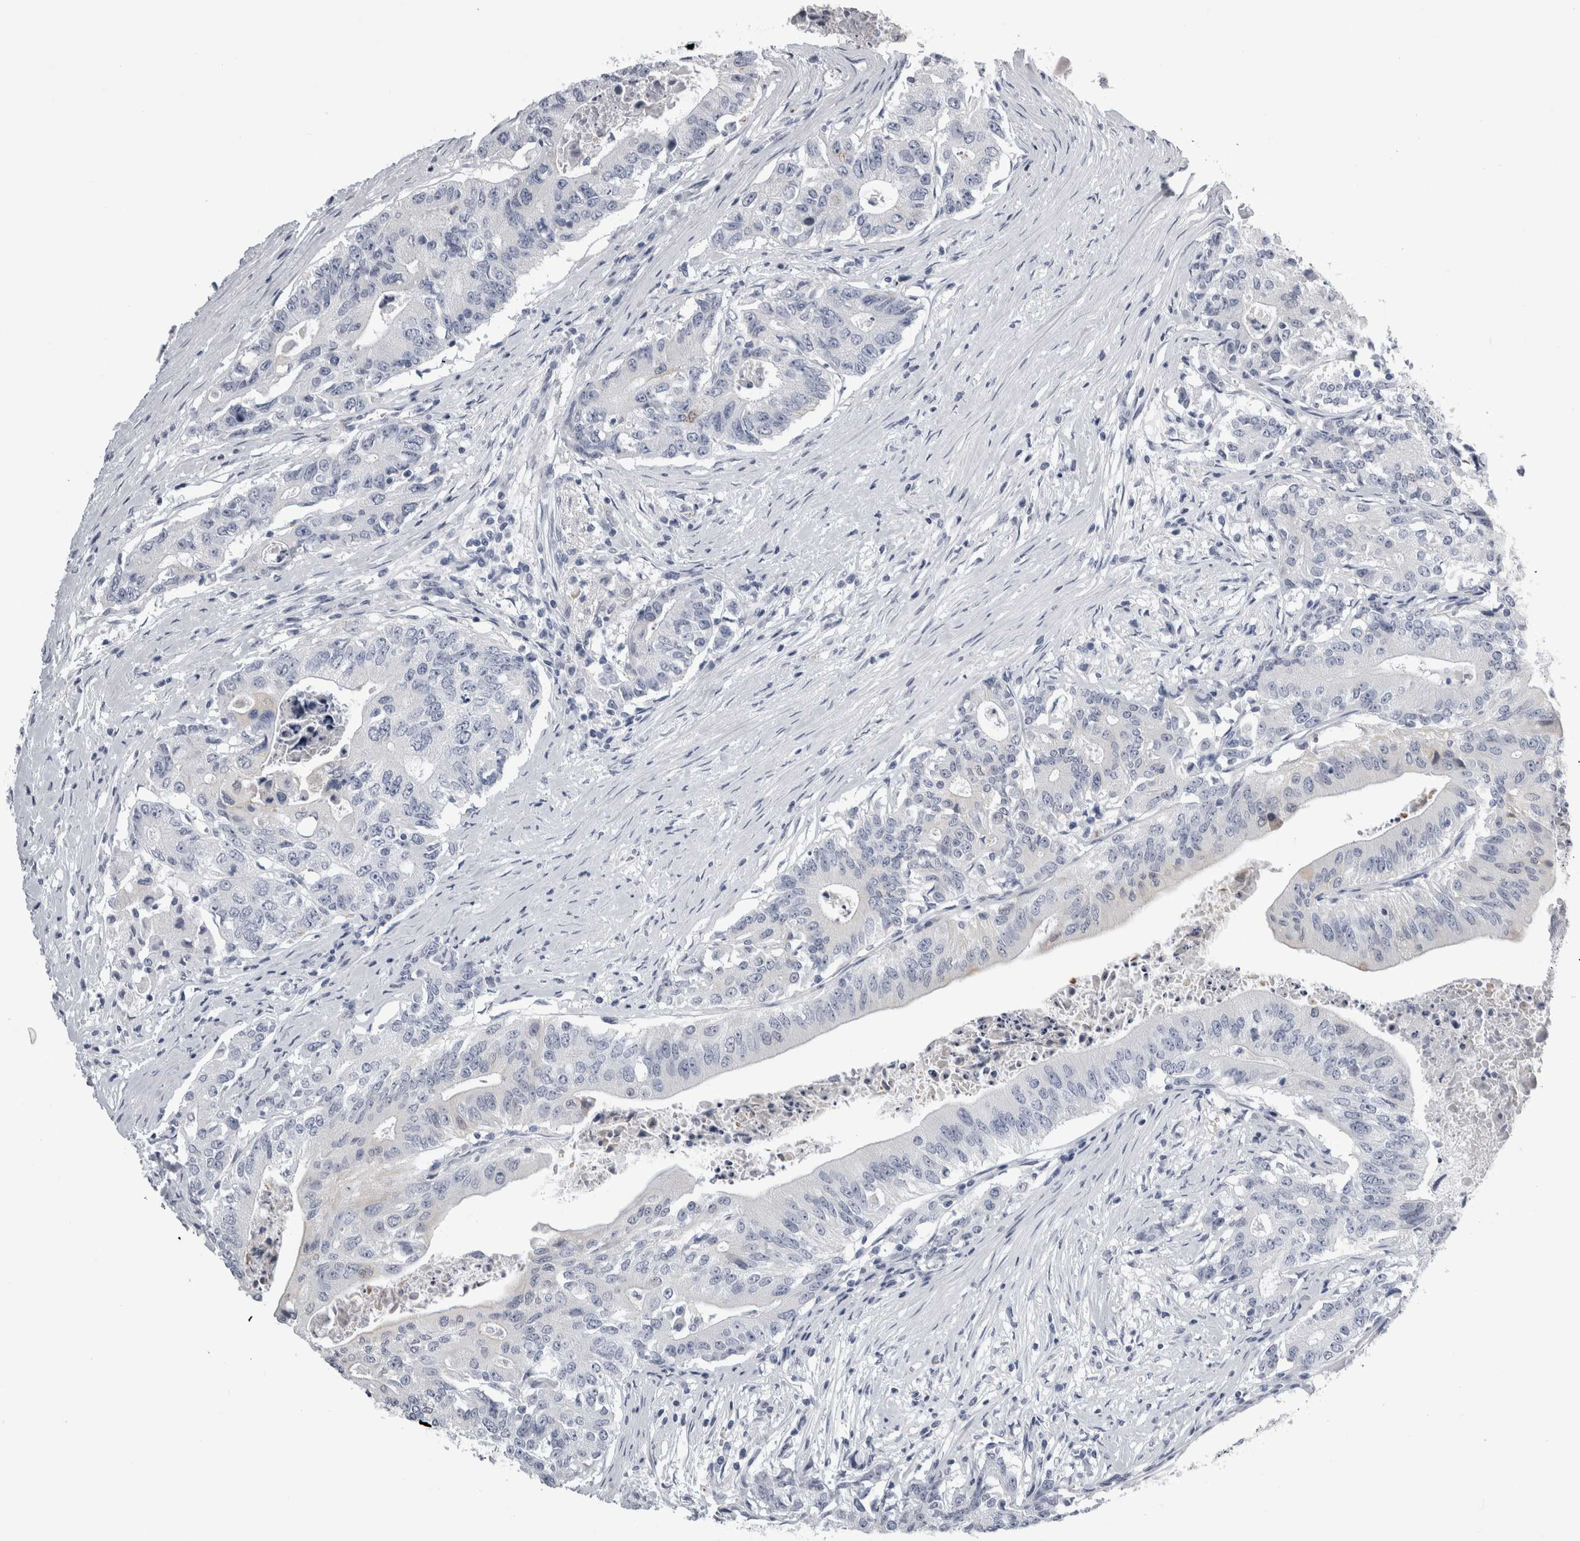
{"staining": {"intensity": "negative", "quantity": "none", "location": "none"}, "tissue": "colorectal cancer", "cell_type": "Tumor cells", "image_type": "cancer", "snomed": [{"axis": "morphology", "description": "Adenocarcinoma, NOS"}, {"axis": "topography", "description": "Colon"}], "caption": "This is an immunohistochemistry photomicrograph of human colorectal cancer (adenocarcinoma). There is no expression in tumor cells.", "gene": "ALDH8A1", "patient": {"sex": "female", "age": 77}}